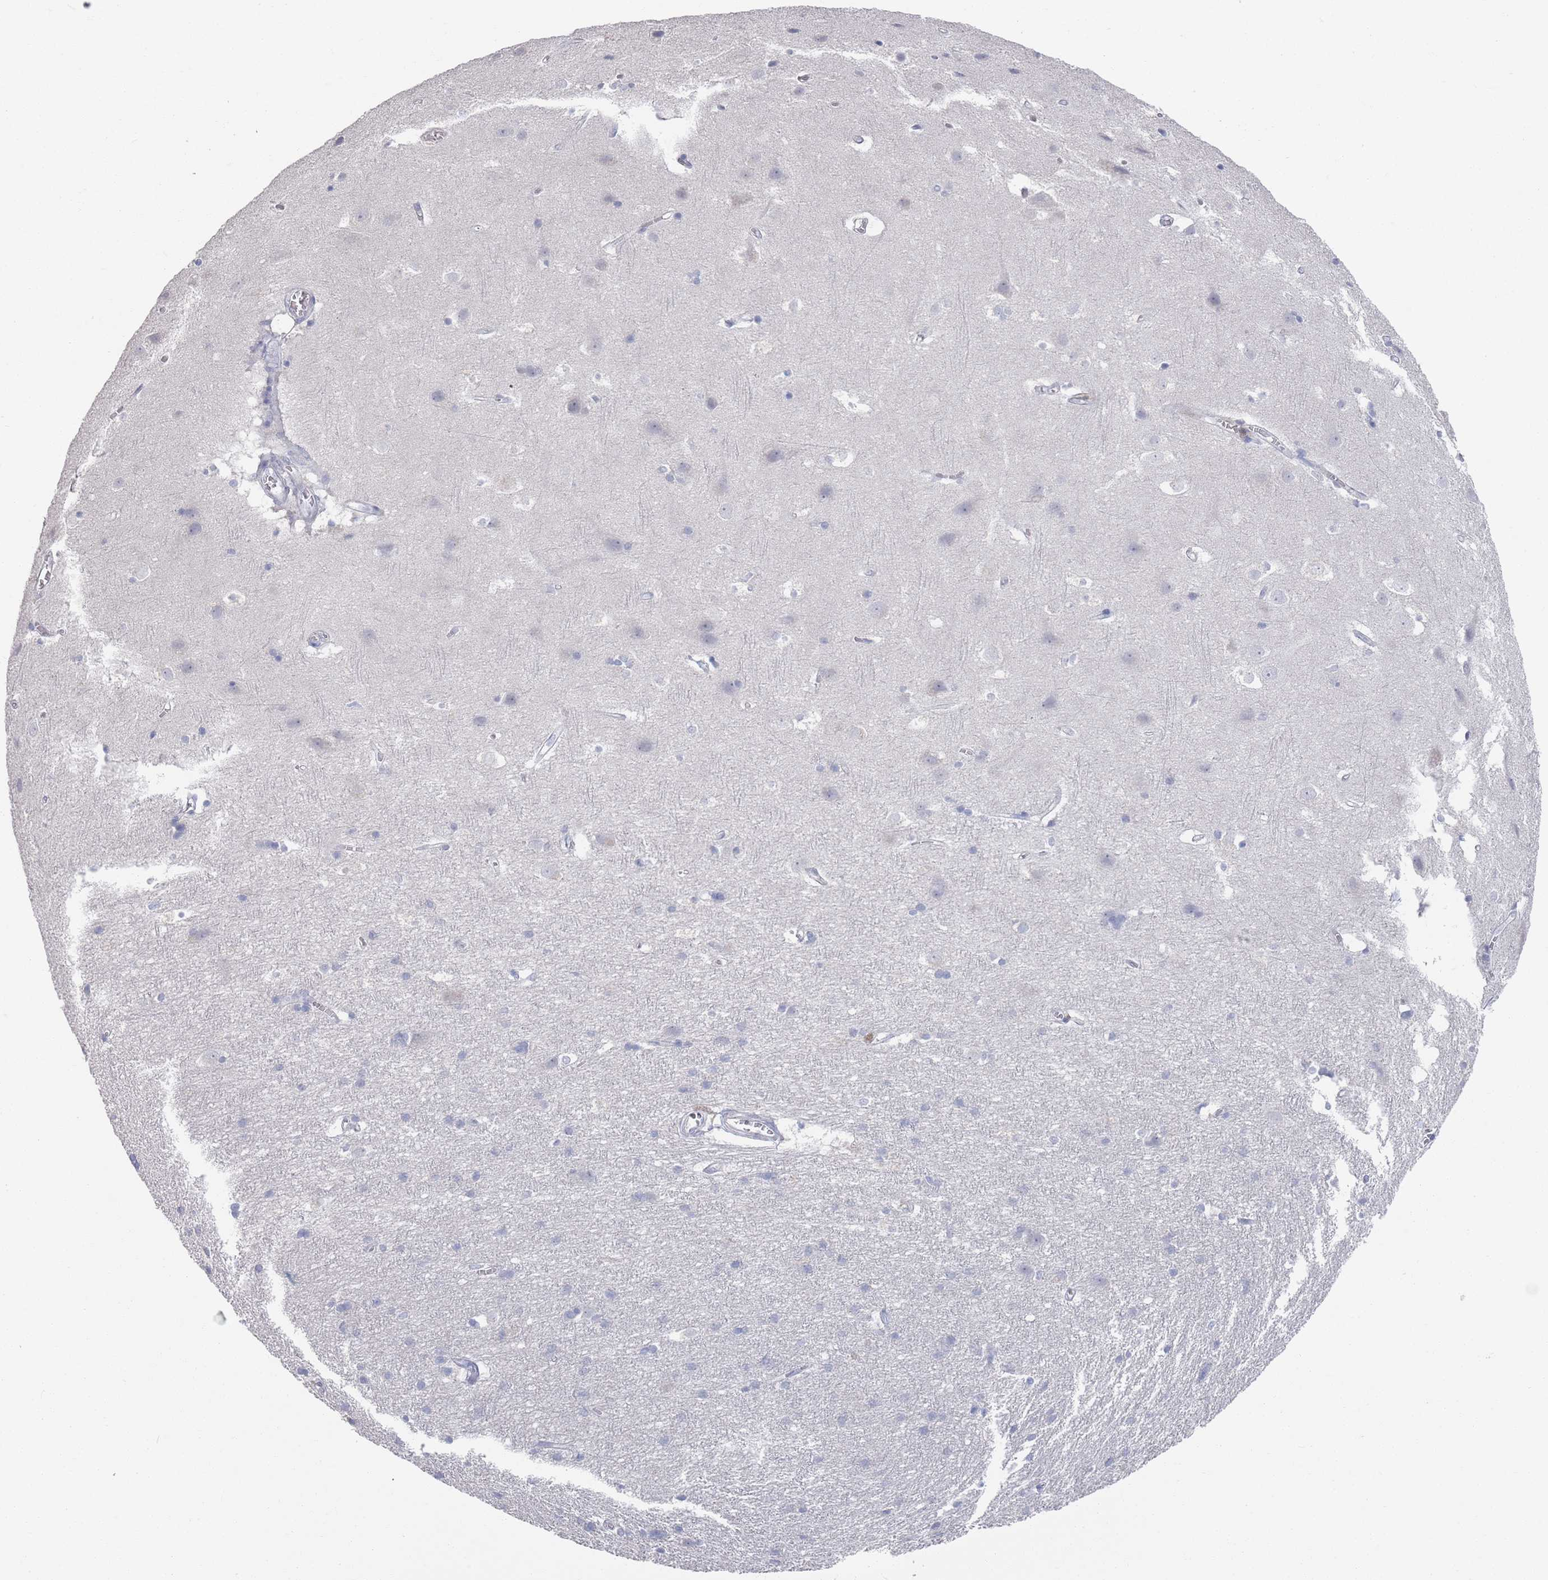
{"staining": {"intensity": "negative", "quantity": "none", "location": "none"}, "tissue": "cerebral cortex", "cell_type": "Endothelial cells", "image_type": "normal", "snomed": [{"axis": "morphology", "description": "Normal tissue, NOS"}, {"axis": "topography", "description": "Cerebral cortex"}], "caption": "DAB immunohistochemical staining of unremarkable human cerebral cortex displays no significant positivity in endothelial cells. (DAB immunohistochemistry with hematoxylin counter stain).", "gene": "PROM2", "patient": {"sex": "male", "age": 54}}